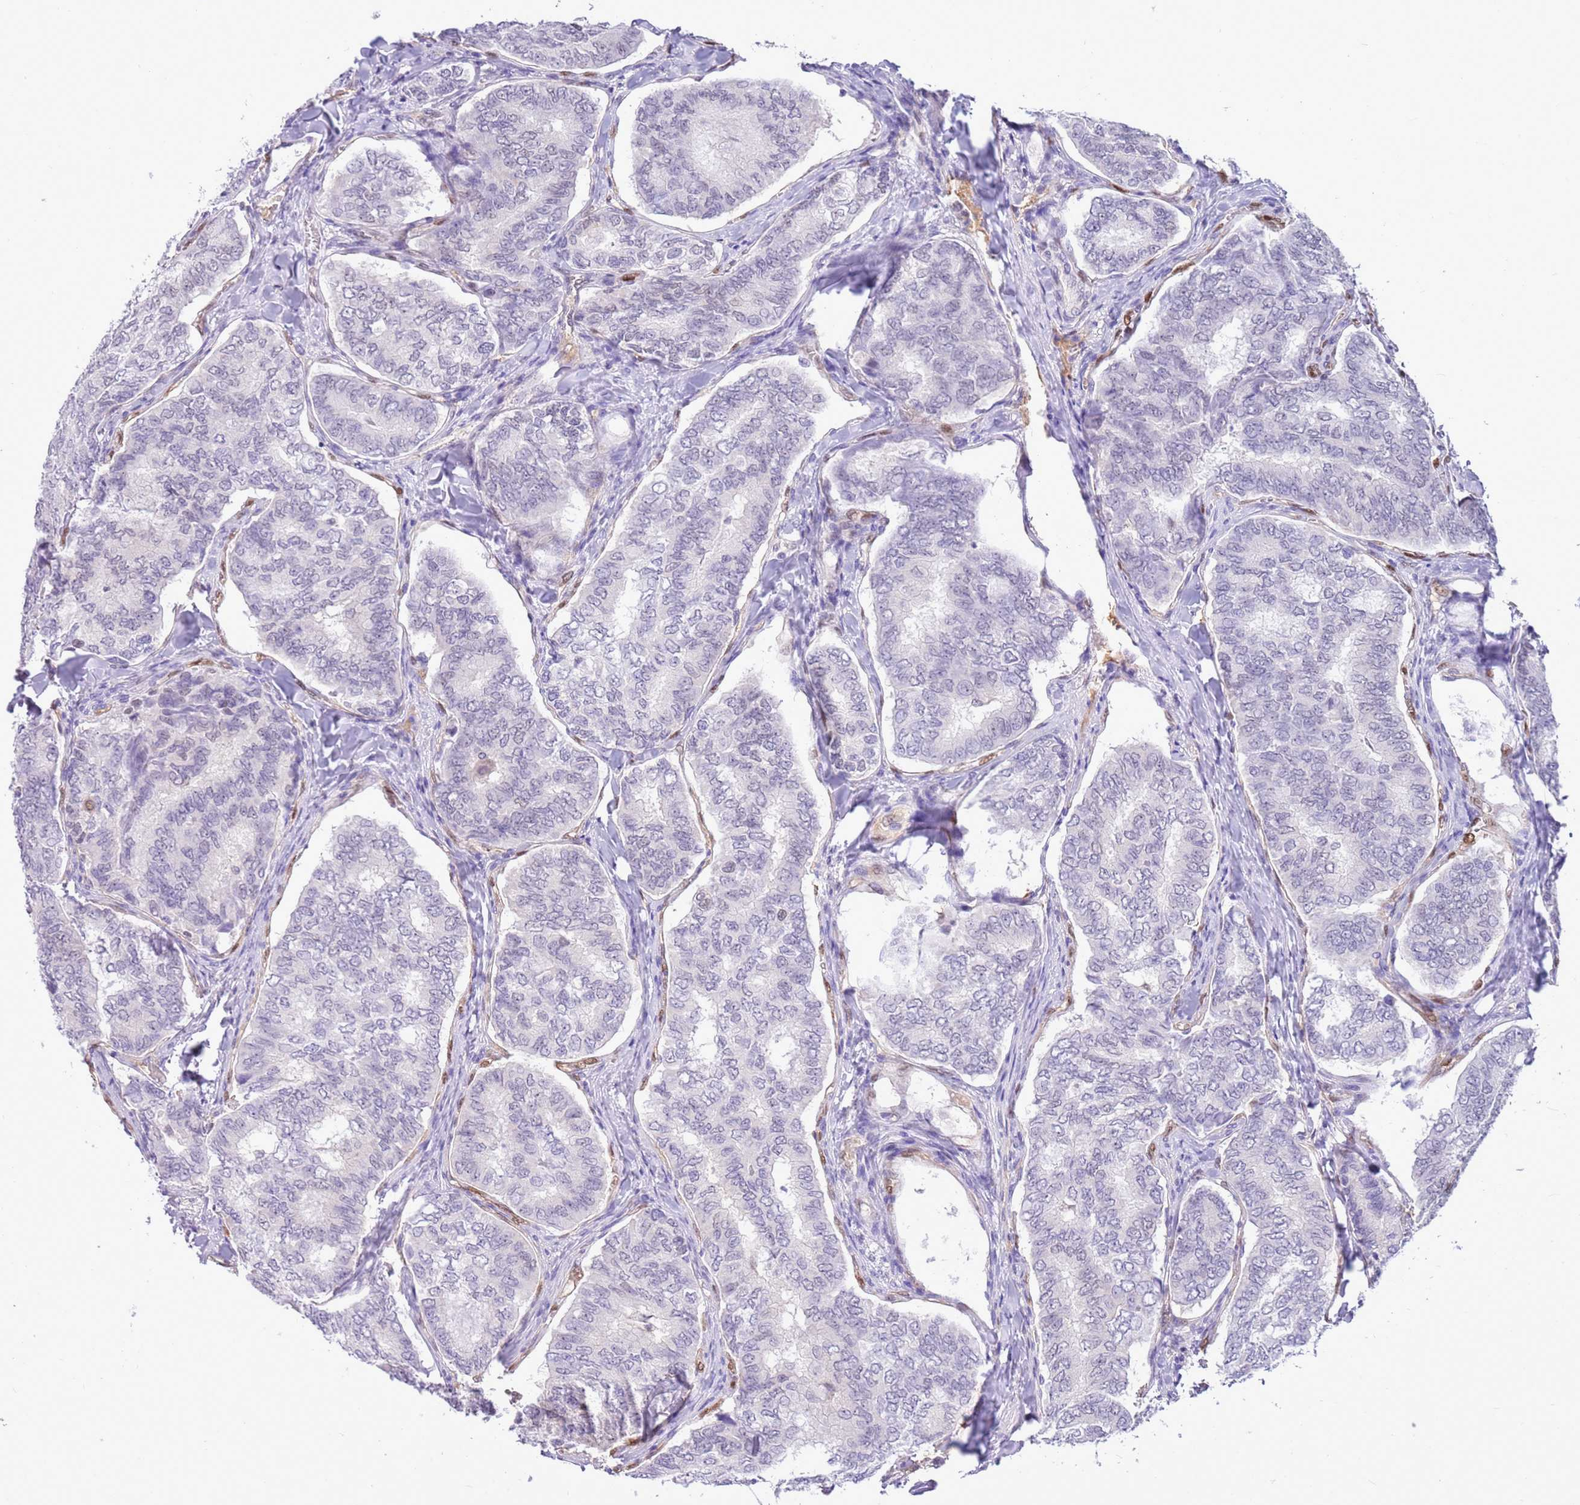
{"staining": {"intensity": "negative", "quantity": "none", "location": "none"}, "tissue": "thyroid cancer", "cell_type": "Tumor cells", "image_type": "cancer", "snomed": [{"axis": "morphology", "description": "Papillary adenocarcinoma, NOS"}, {"axis": "topography", "description": "Thyroid gland"}], "caption": "Immunohistochemistry (IHC) image of neoplastic tissue: thyroid papillary adenocarcinoma stained with DAB displays no significant protein staining in tumor cells.", "gene": "DDI2", "patient": {"sex": "female", "age": 35}}